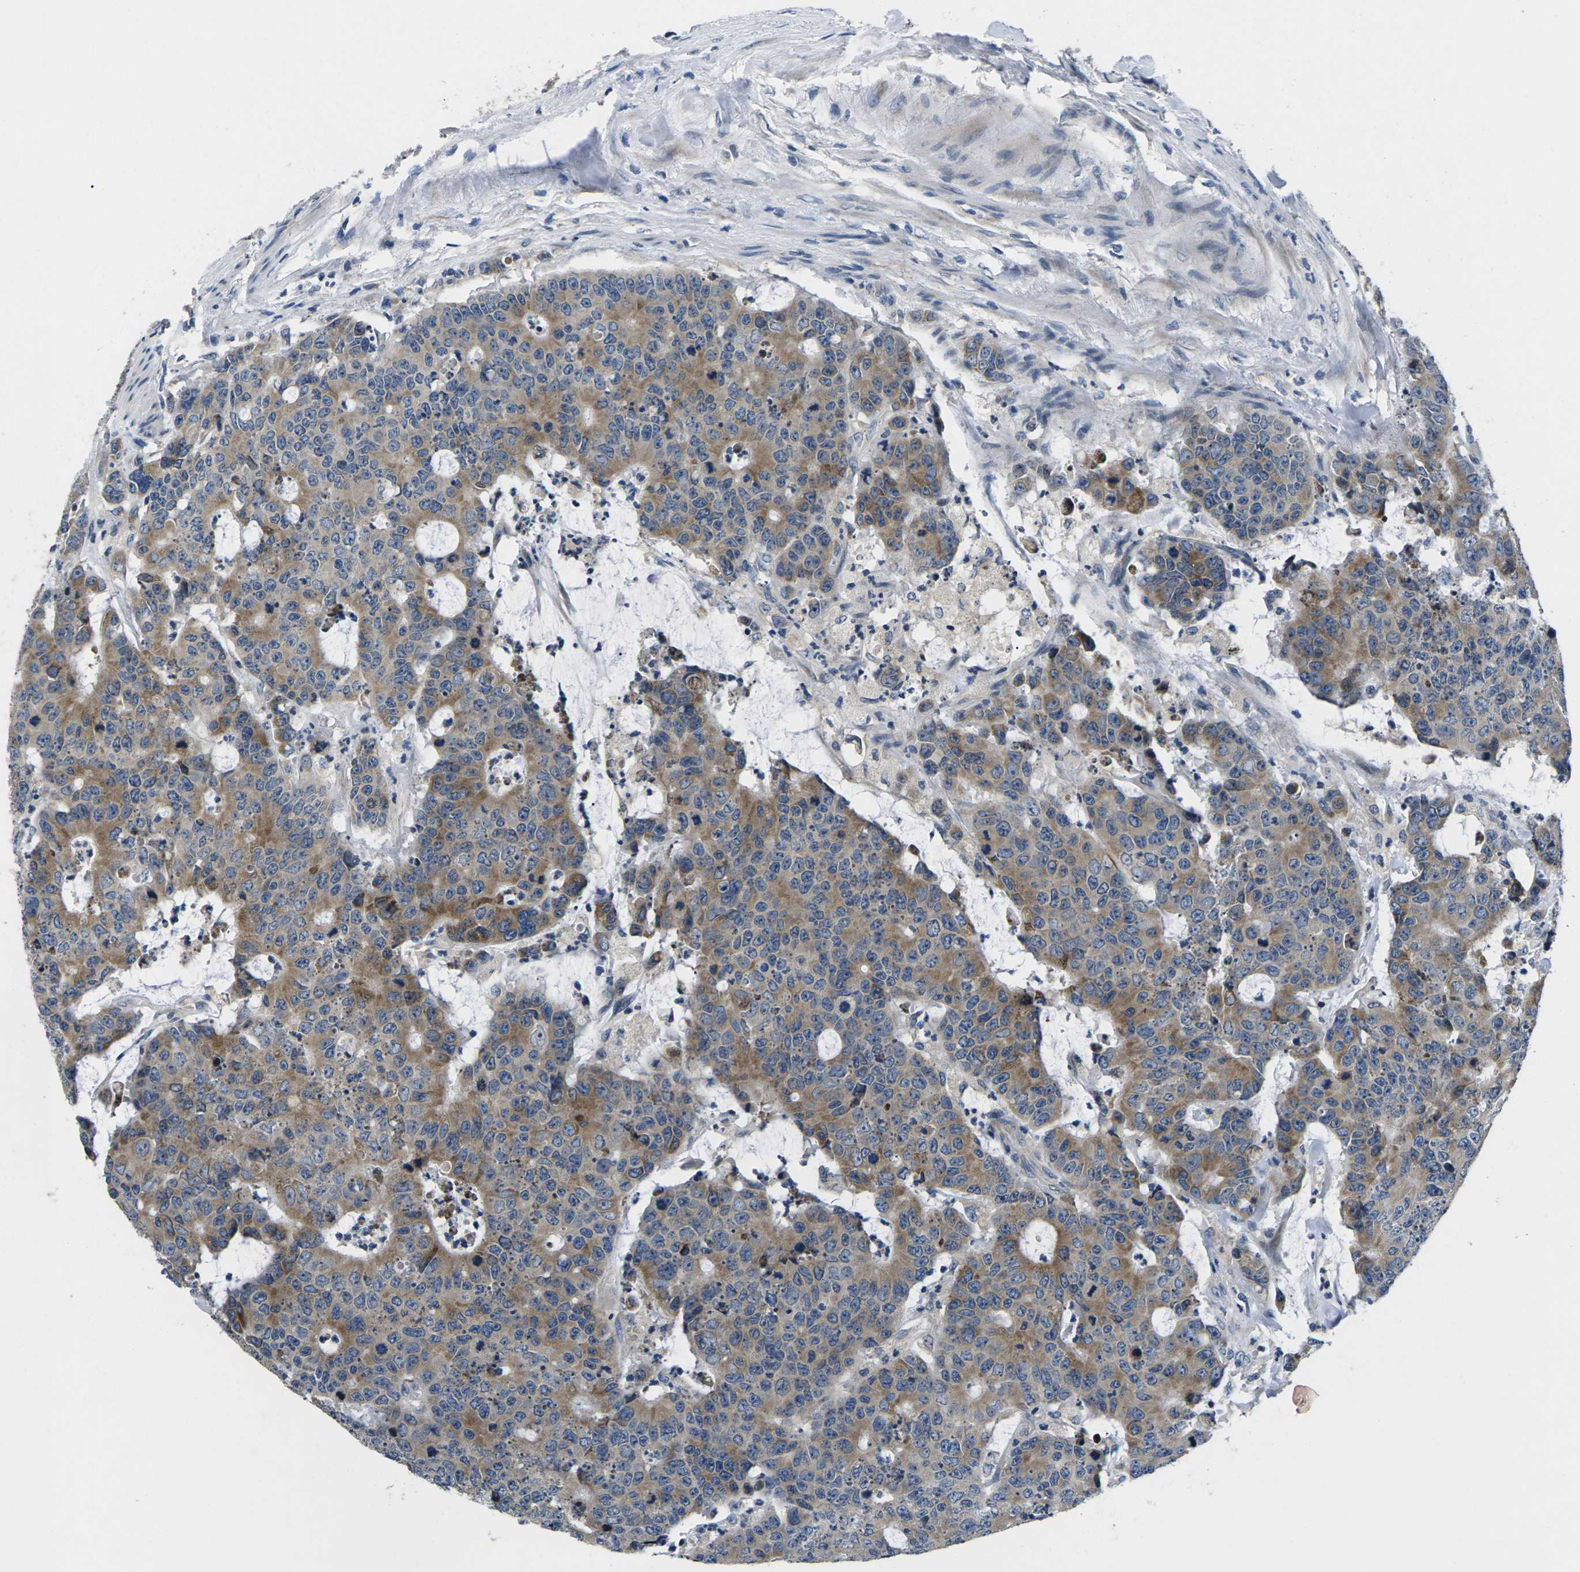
{"staining": {"intensity": "moderate", "quantity": ">75%", "location": "cytoplasmic/membranous"}, "tissue": "colorectal cancer", "cell_type": "Tumor cells", "image_type": "cancer", "snomed": [{"axis": "morphology", "description": "Adenocarcinoma, NOS"}, {"axis": "topography", "description": "Colon"}], "caption": "Immunohistochemistry photomicrograph of human colorectal cancer (adenocarcinoma) stained for a protein (brown), which shows medium levels of moderate cytoplasmic/membranous staining in about >75% of tumor cells.", "gene": "ERGIC3", "patient": {"sex": "female", "age": 86}}